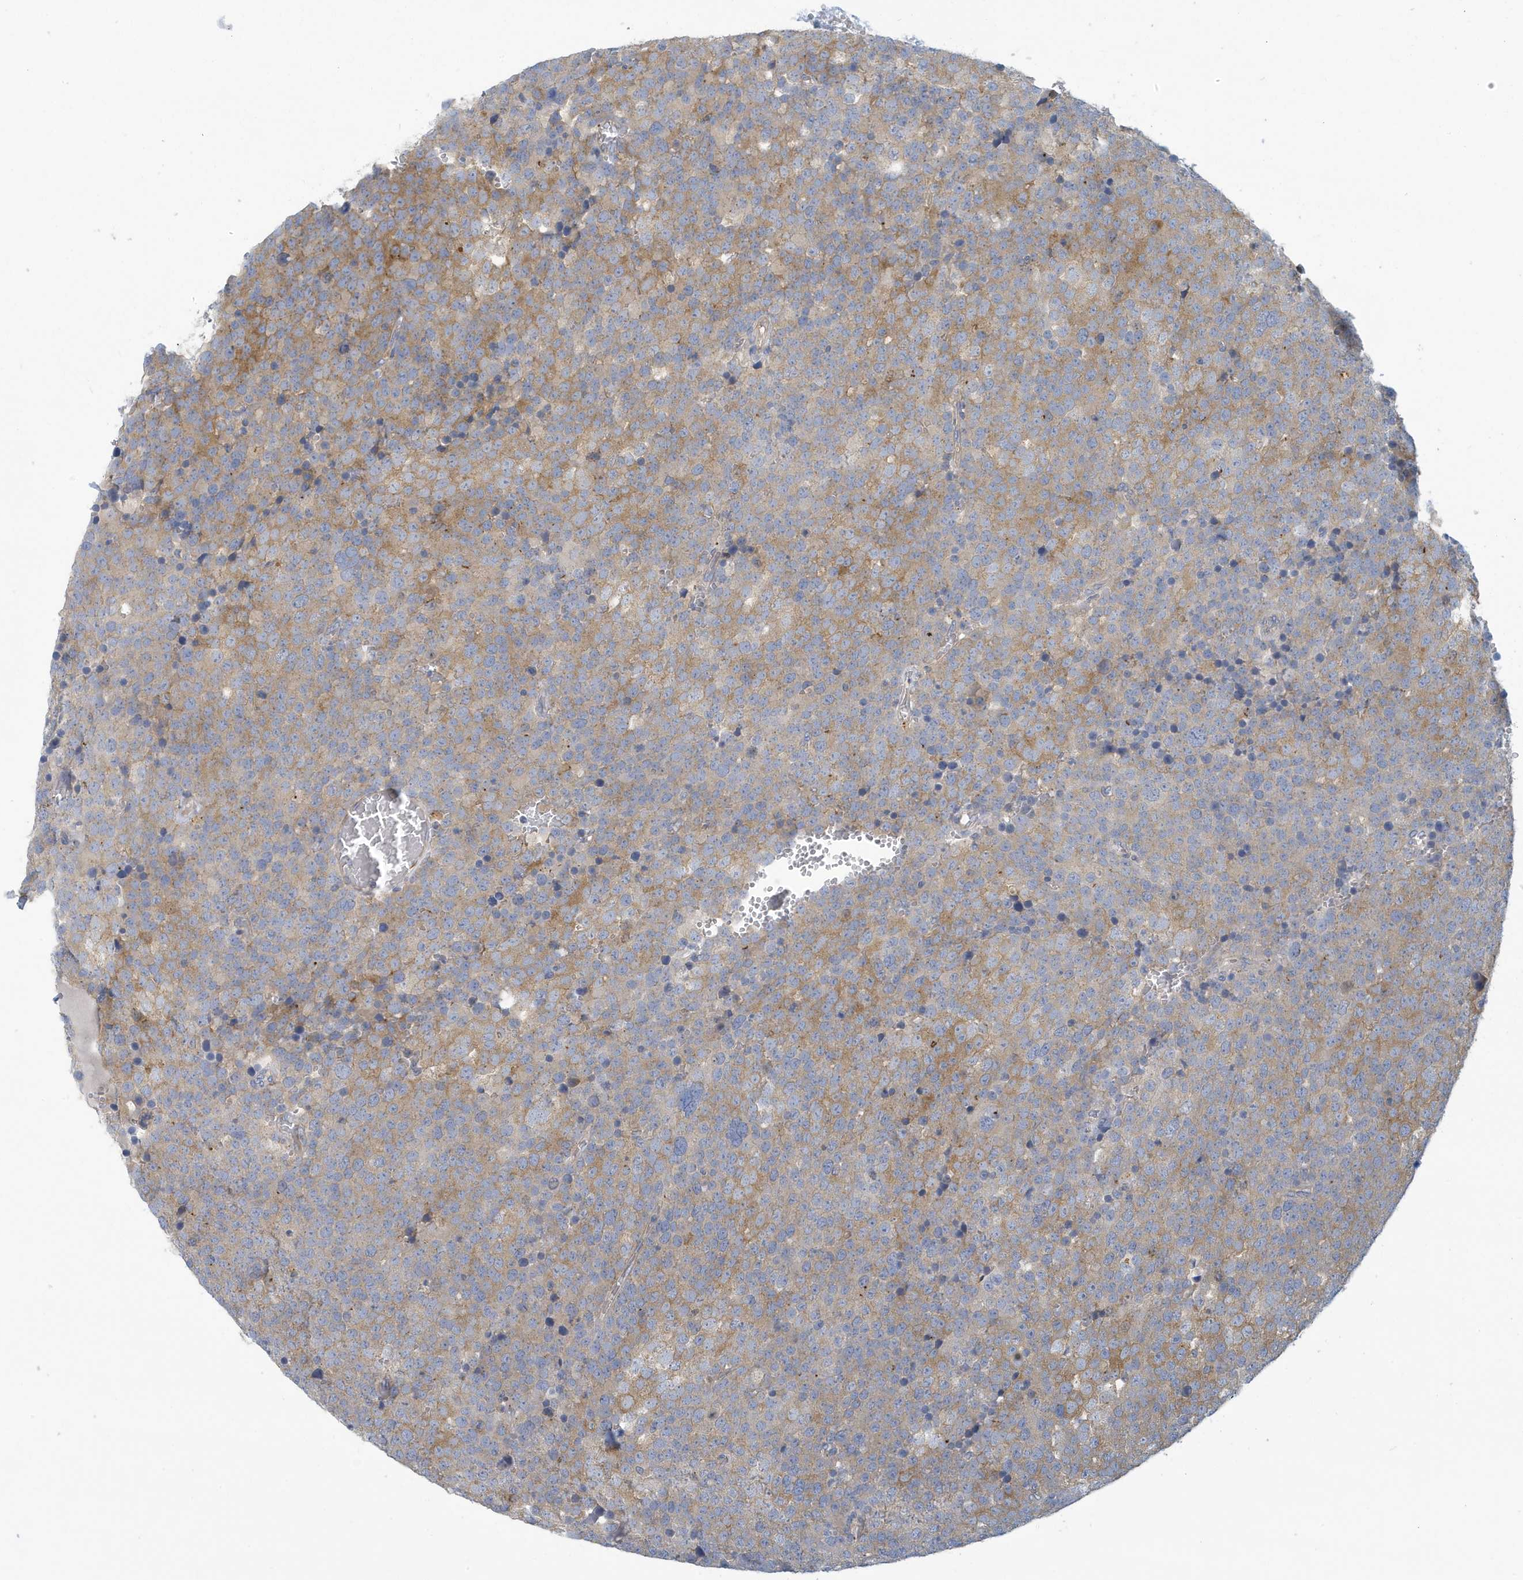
{"staining": {"intensity": "moderate", "quantity": "25%-75%", "location": "cytoplasmic/membranous"}, "tissue": "testis cancer", "cell_type": "Tumor cells", "image_type": "cancer", "snomed": [{"axis": "morphology", "description": "Seminoma, NOS"}, {"axis": "topography", "description": "Testis"}], "caption": "About 25%-75% of tumor cells in testis cancer (seminoma) demonstrate moderate cytoplasmic/membranous protein staining as visualized by brown immunohistochemical staining.", "gene": "VTA1", "patient": {"sex": "male", "age": 71}}